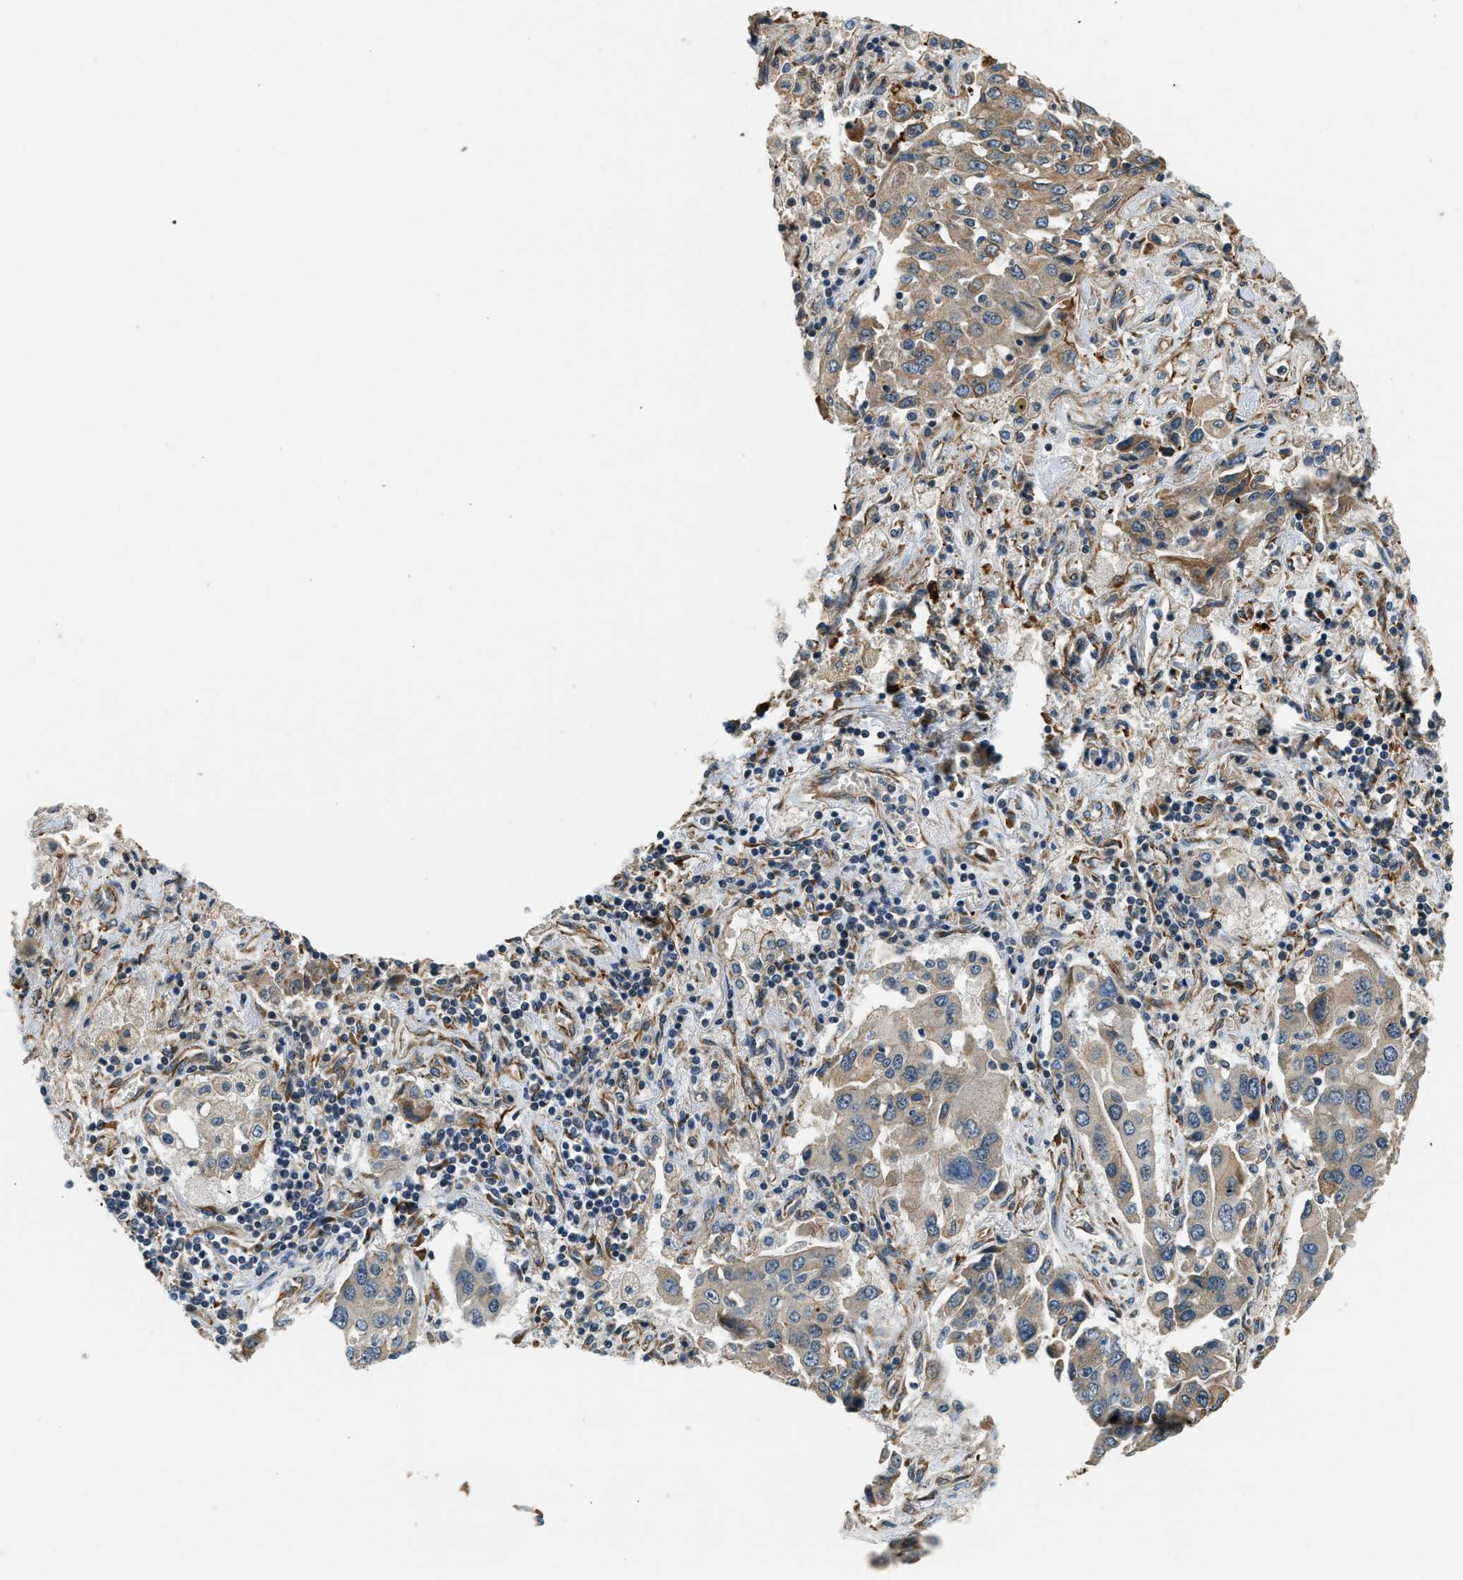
{"staining": {"intensity": "moderate", "quantity": "<25%", "location": "cytoplasmic/membranous"}, "tissue": "lung cancer", "cell_type": "Tumor cells", "image_type": "cancer", "snomed": [{"axis": "morphology", "description": "Adenocarcinoma, NOS"}, {"axis": "topography", "description": "Lung"}], "caption": "Immunohistochemistry photomicrograph of adenocarcinoma (lung) stained for a protein (brown), which shows low levels of moderate cytoplasmic/membranous positivity in approximately <25% of tumor cells.", "gene": "ALOX12", "patient": {"sex": "female", "age": 65}}